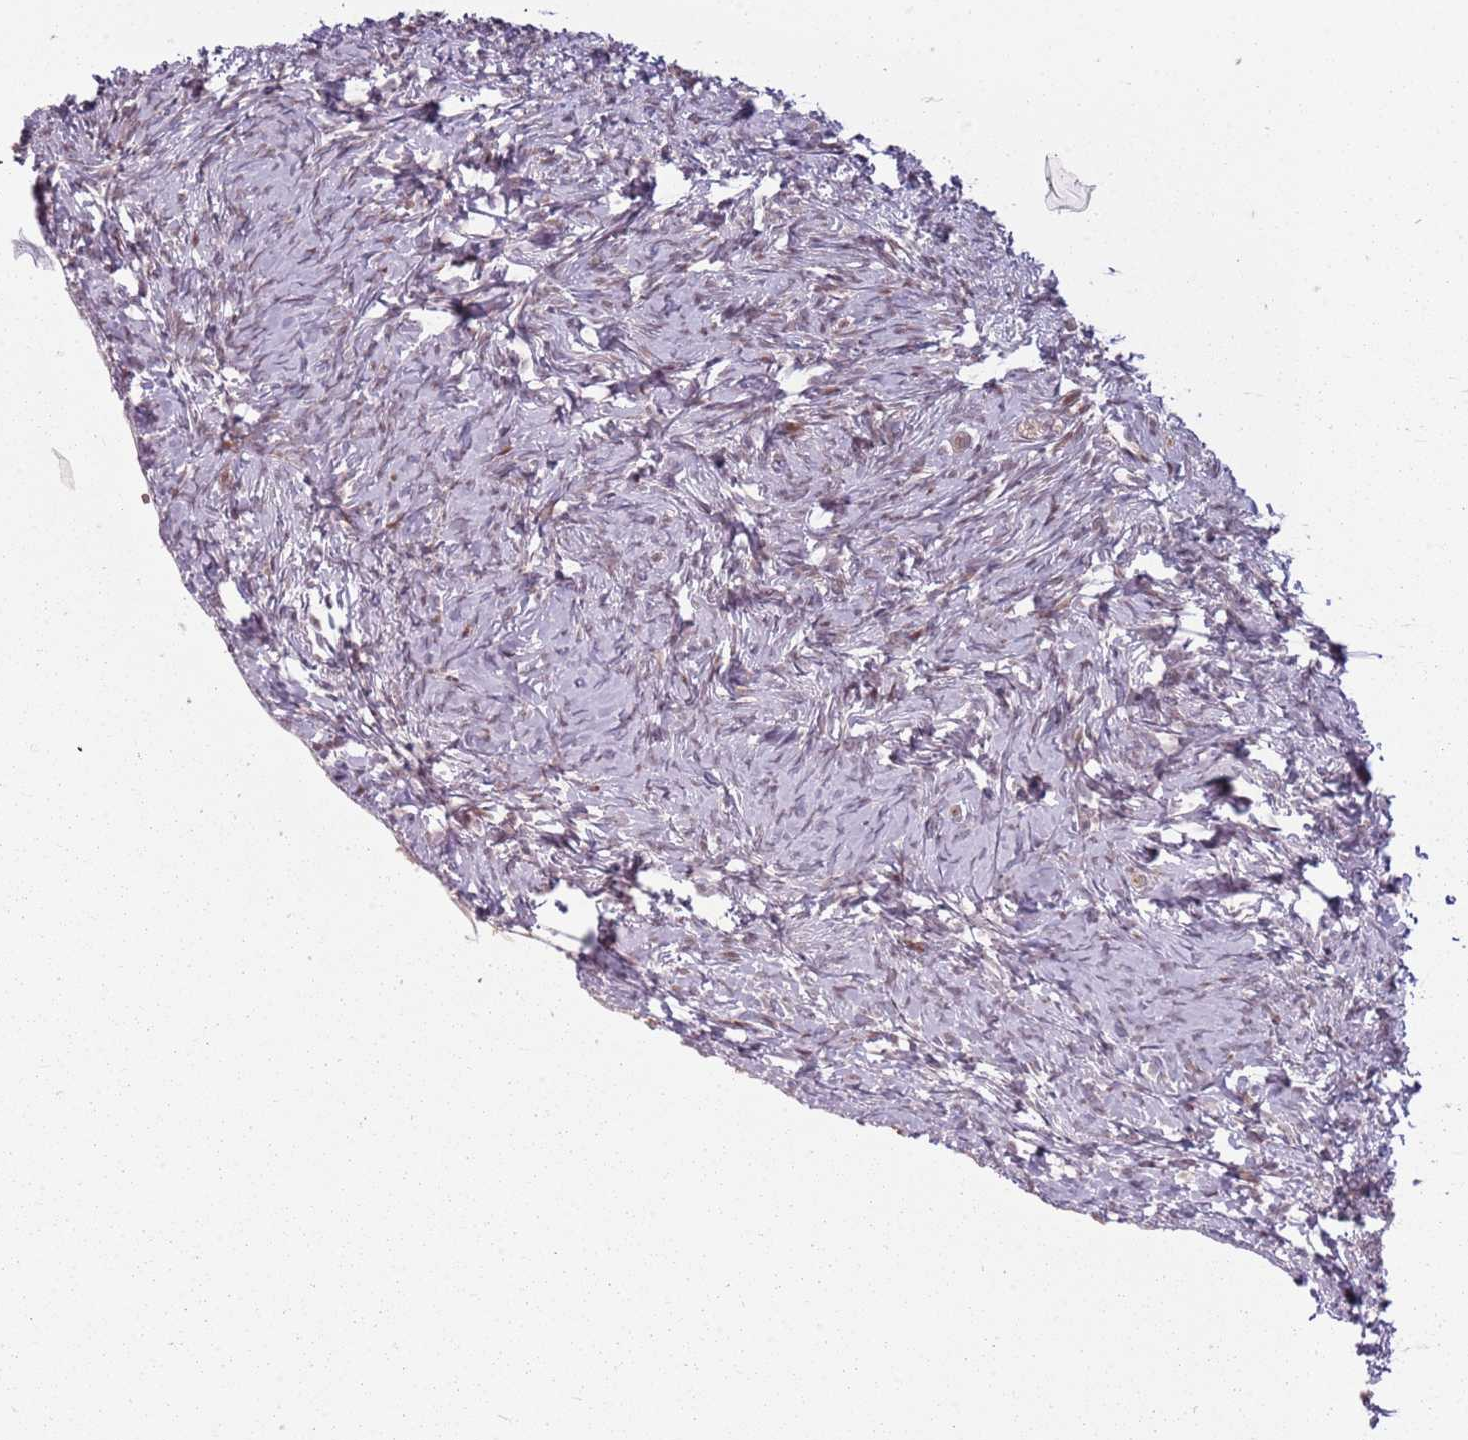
{"staining": {"intensity": "moderate", "quantity": "<25%", "location": "nuclear"}, "tissue": "ovary", "cell_type": "Ovarian stroma cells", "image_type": "normal", "snomed": [{"axis": "morphology", "description": "Normal tissue, NOS"}, {"axis": "topography", "description": "Ovary"}], "caption": "The micrograph exhibits a brown stain indicating the presence of a protein in the nuclear of ovarian stroma cells in ovary. (IHC, brightfield microscopy, high magnification).", "gene": "ADGRG1", "patient": {"sex": "female", "age": 51}}